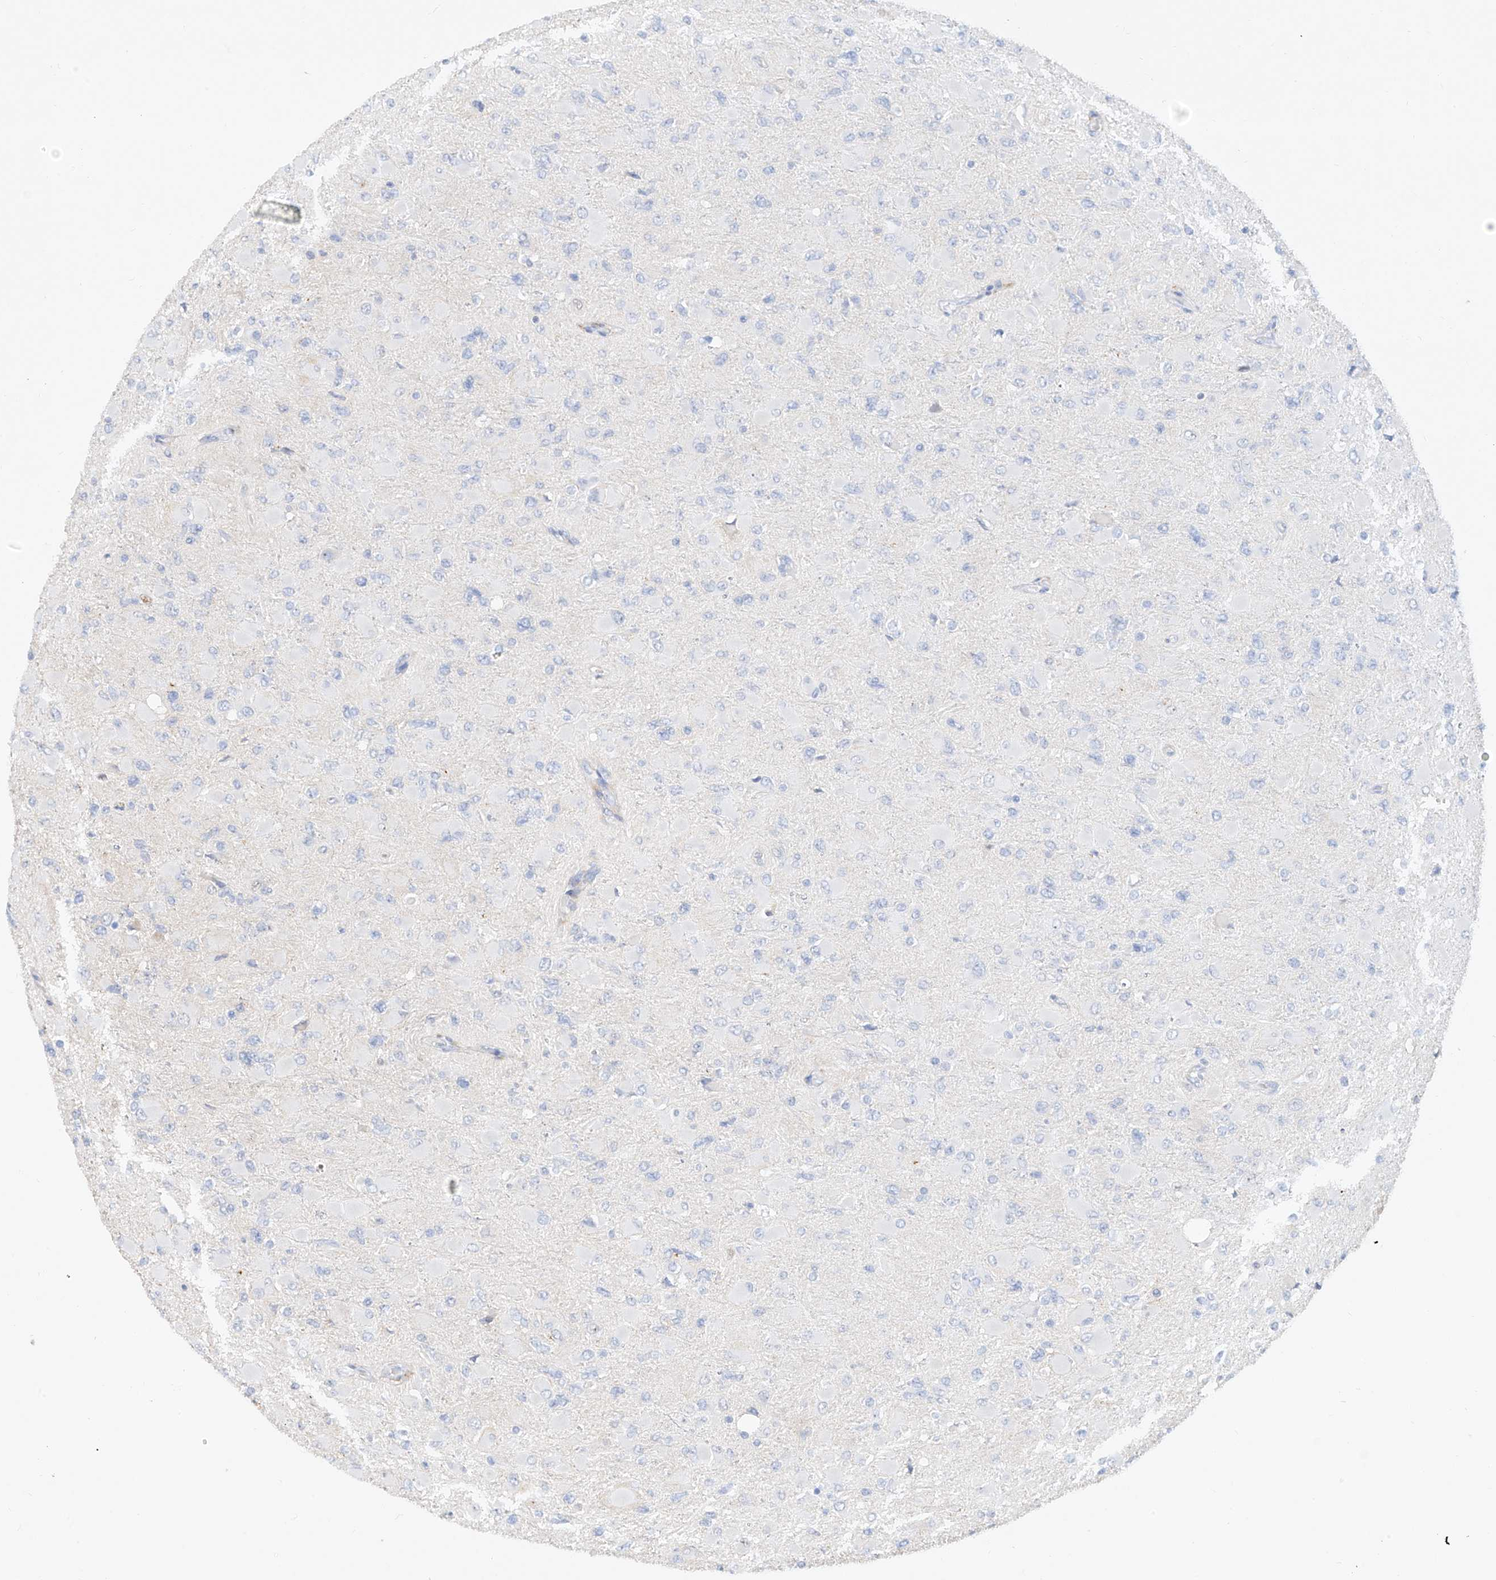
{"staining": {"intensity": "negative", "quantity": "none", "location": "none"}, "tissue": "glioma", "cell_type": "Tumor cells", "image_type": "cancer", "snomed": [{"axis": "morphology", "description": "Glioma, malignant, High grade"}, {"axis": "topography", "description": "Cerebral cortex"}], "caption": "Tumor cells show no significant protein staining in glioma. The staining is performed using DAB (3,3'-diaminobenzidine) brown chromogen with nuclei counter-stained in using hematoxylin.", "gene": "SNU13", "patient": {"sex": "female", "age": 36}}